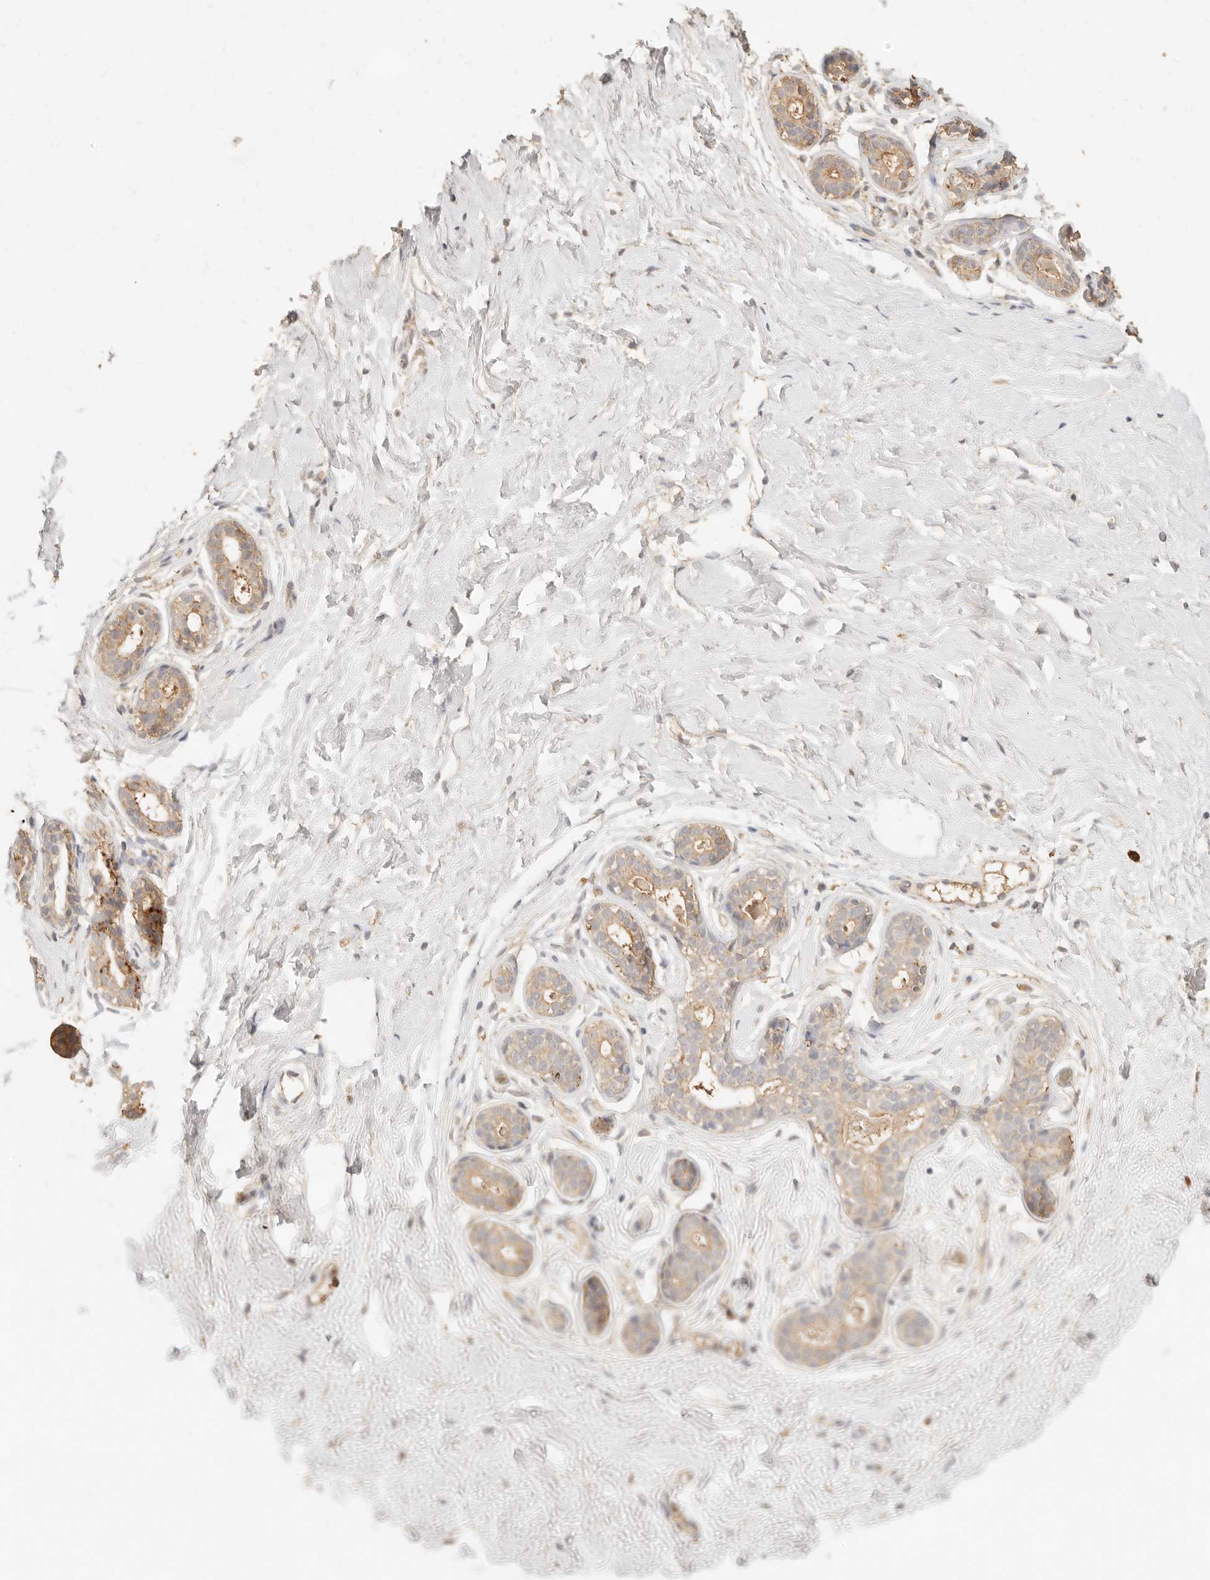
{"staining": {"intensity": "negative", "quantity": "none", "location": "none"}, "tissue": "breast", "cell_type": "Adipocytes", "image_type": "normal", "snomed": [{"axis": "morphology", "description": "Normal tissue, NOS"}, {"axis": "morphology", "description": "Adenoma, NOS"}, {"axis": "topography", "description": "Breast"}], "caption": "IHC photomicrograph of benign breast: human breast stained with DAB displays no significant protein staining in adipocytes.", "gene": "TMTC2", "patient": {"sex": "female", "age": 23}}